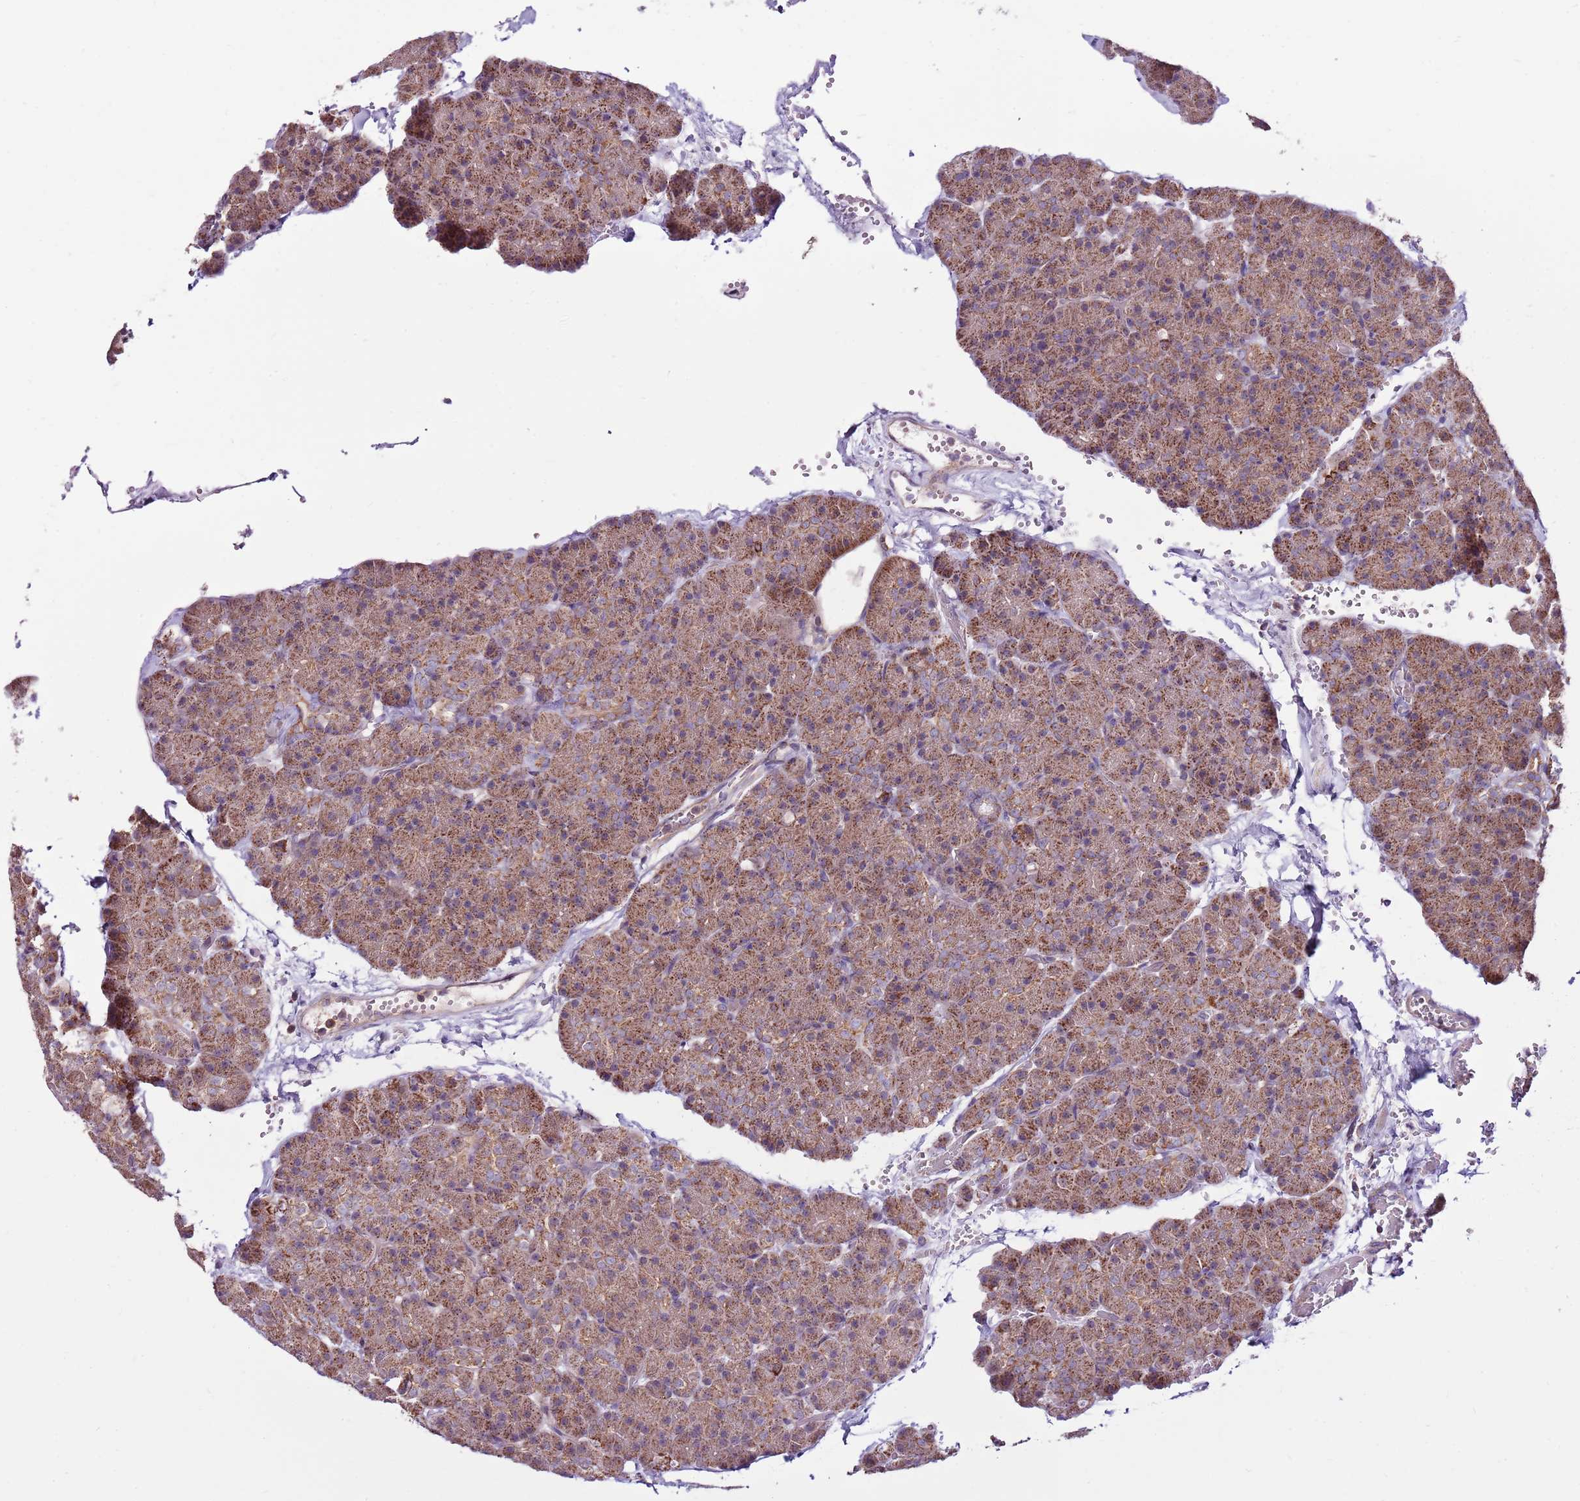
{"staining": {"intensity": "moderate", "quantity": ">75%", "location": "cytoplasmic/membranous"}, "tissue": "pancreas", "cell_type": "Exocrine glandular cells", "image_type": "normal", "snomed": [{"axis": "morphology", "description": "Normal tissue, NOS"}, {"axis": "topography", "description": "Pancreas"}], "caption": "Immunohistochemistry (DAB (3,3'-diaminobenzidine)) staining of benign human pancreas demonstrates moderate cytoplasmic/membranous protein positivity in approximately >75% of exocrine glandular cells.", "gene": "SMG1", "patient": {"sex": "male", "age": 36}}